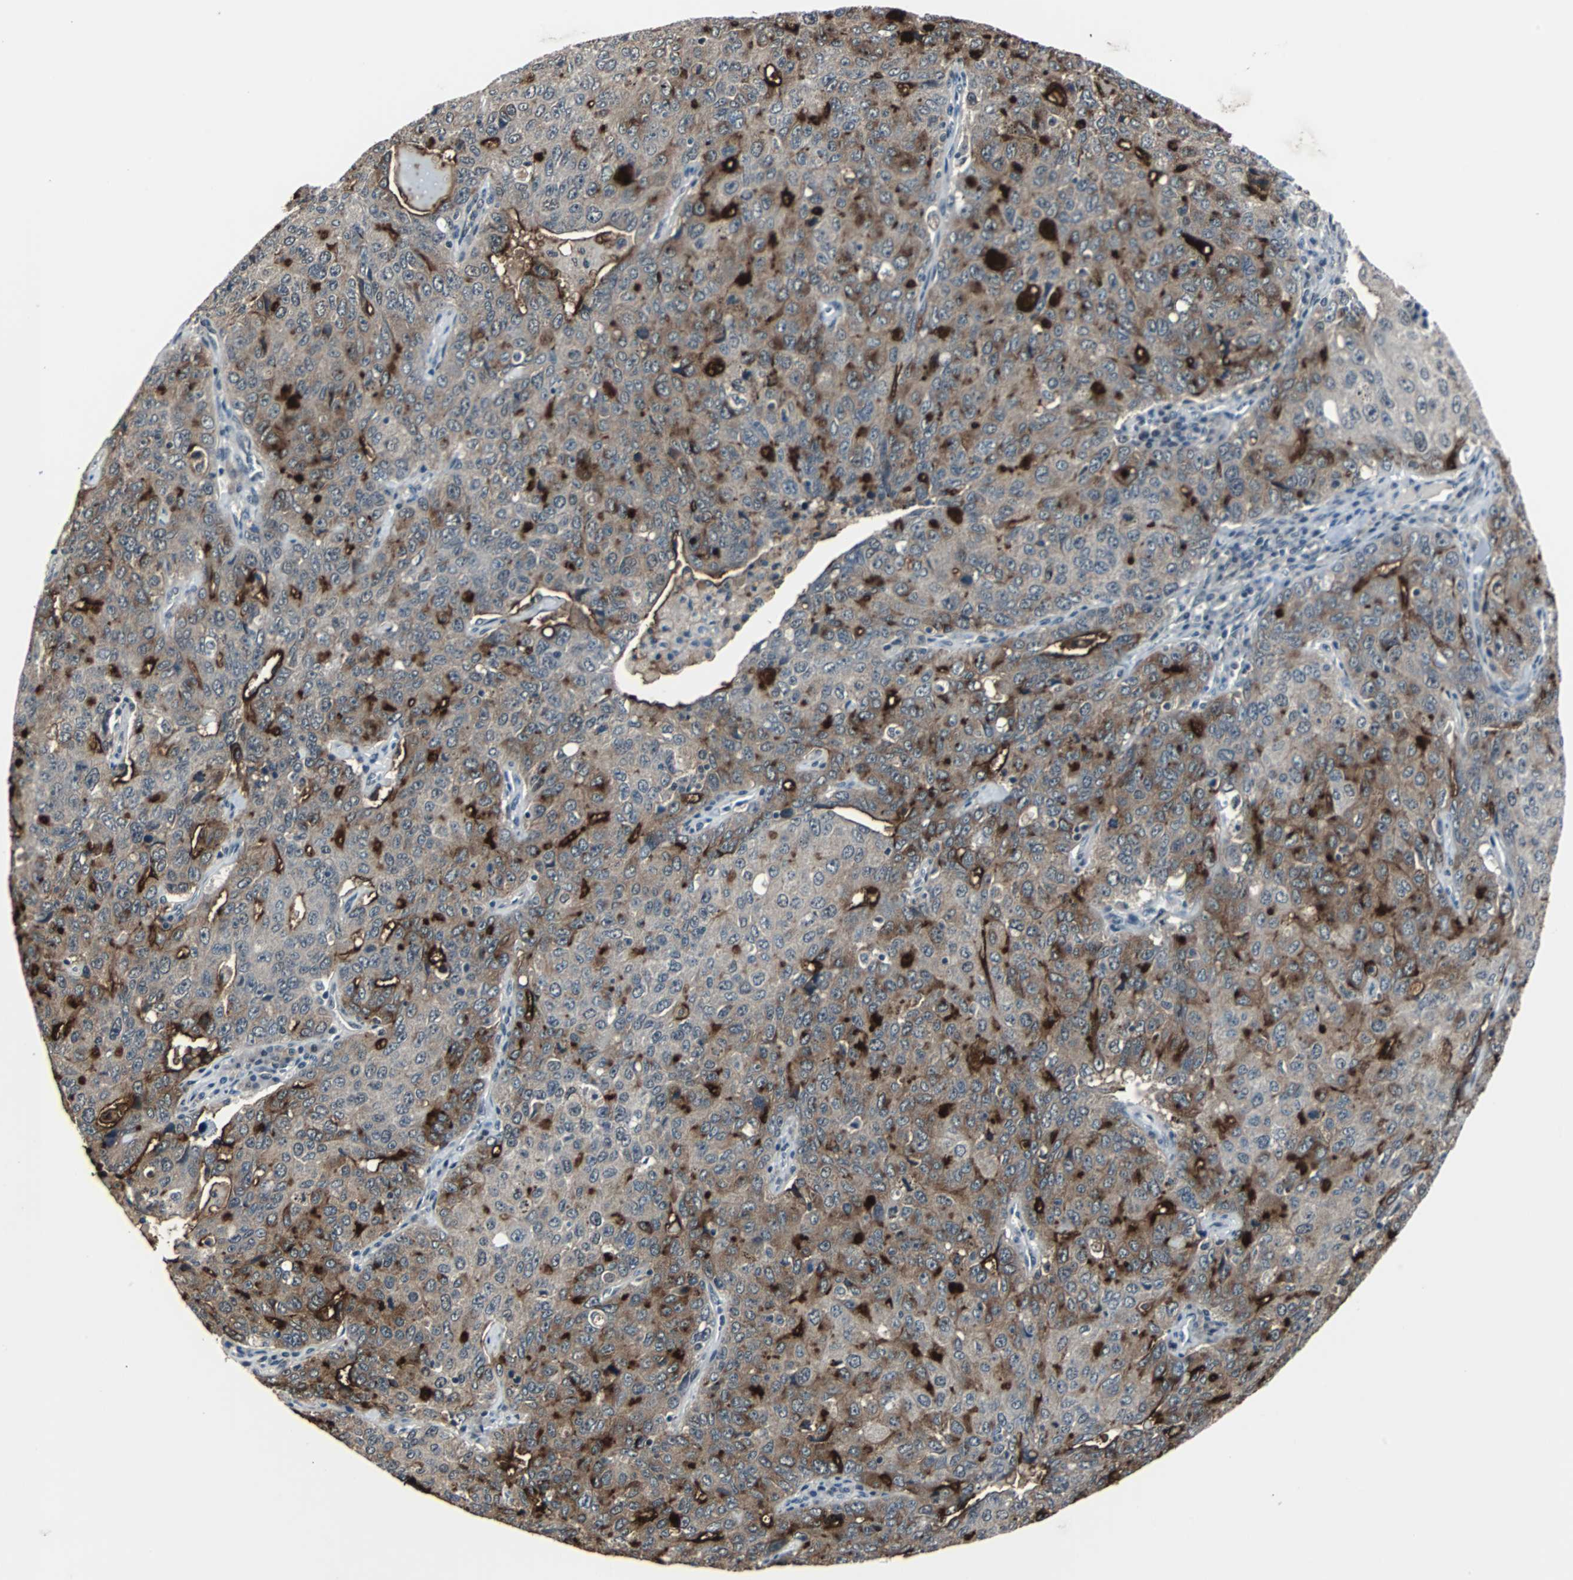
{"staining": {"intensity": "strong", "quantity": "25%-75%", "location": "cytoplasmic/membranous"}, "tissue": "ovarian cancer", "cell_type": "Tumor cells", "image_type": "cancer", "snomed": [{"axis": "morphology", "description": "Carcinoma, endometroid"}, {"axis": "topography", "description": "Ovary"}], "caption": "A brown stain shows strong cytoplasmic/membranous expression of a protein in human endometroid carcinoma (ovarian) tumor cells.", "gene": "MKX", "patient": {"sex": "female", "age": 62}}